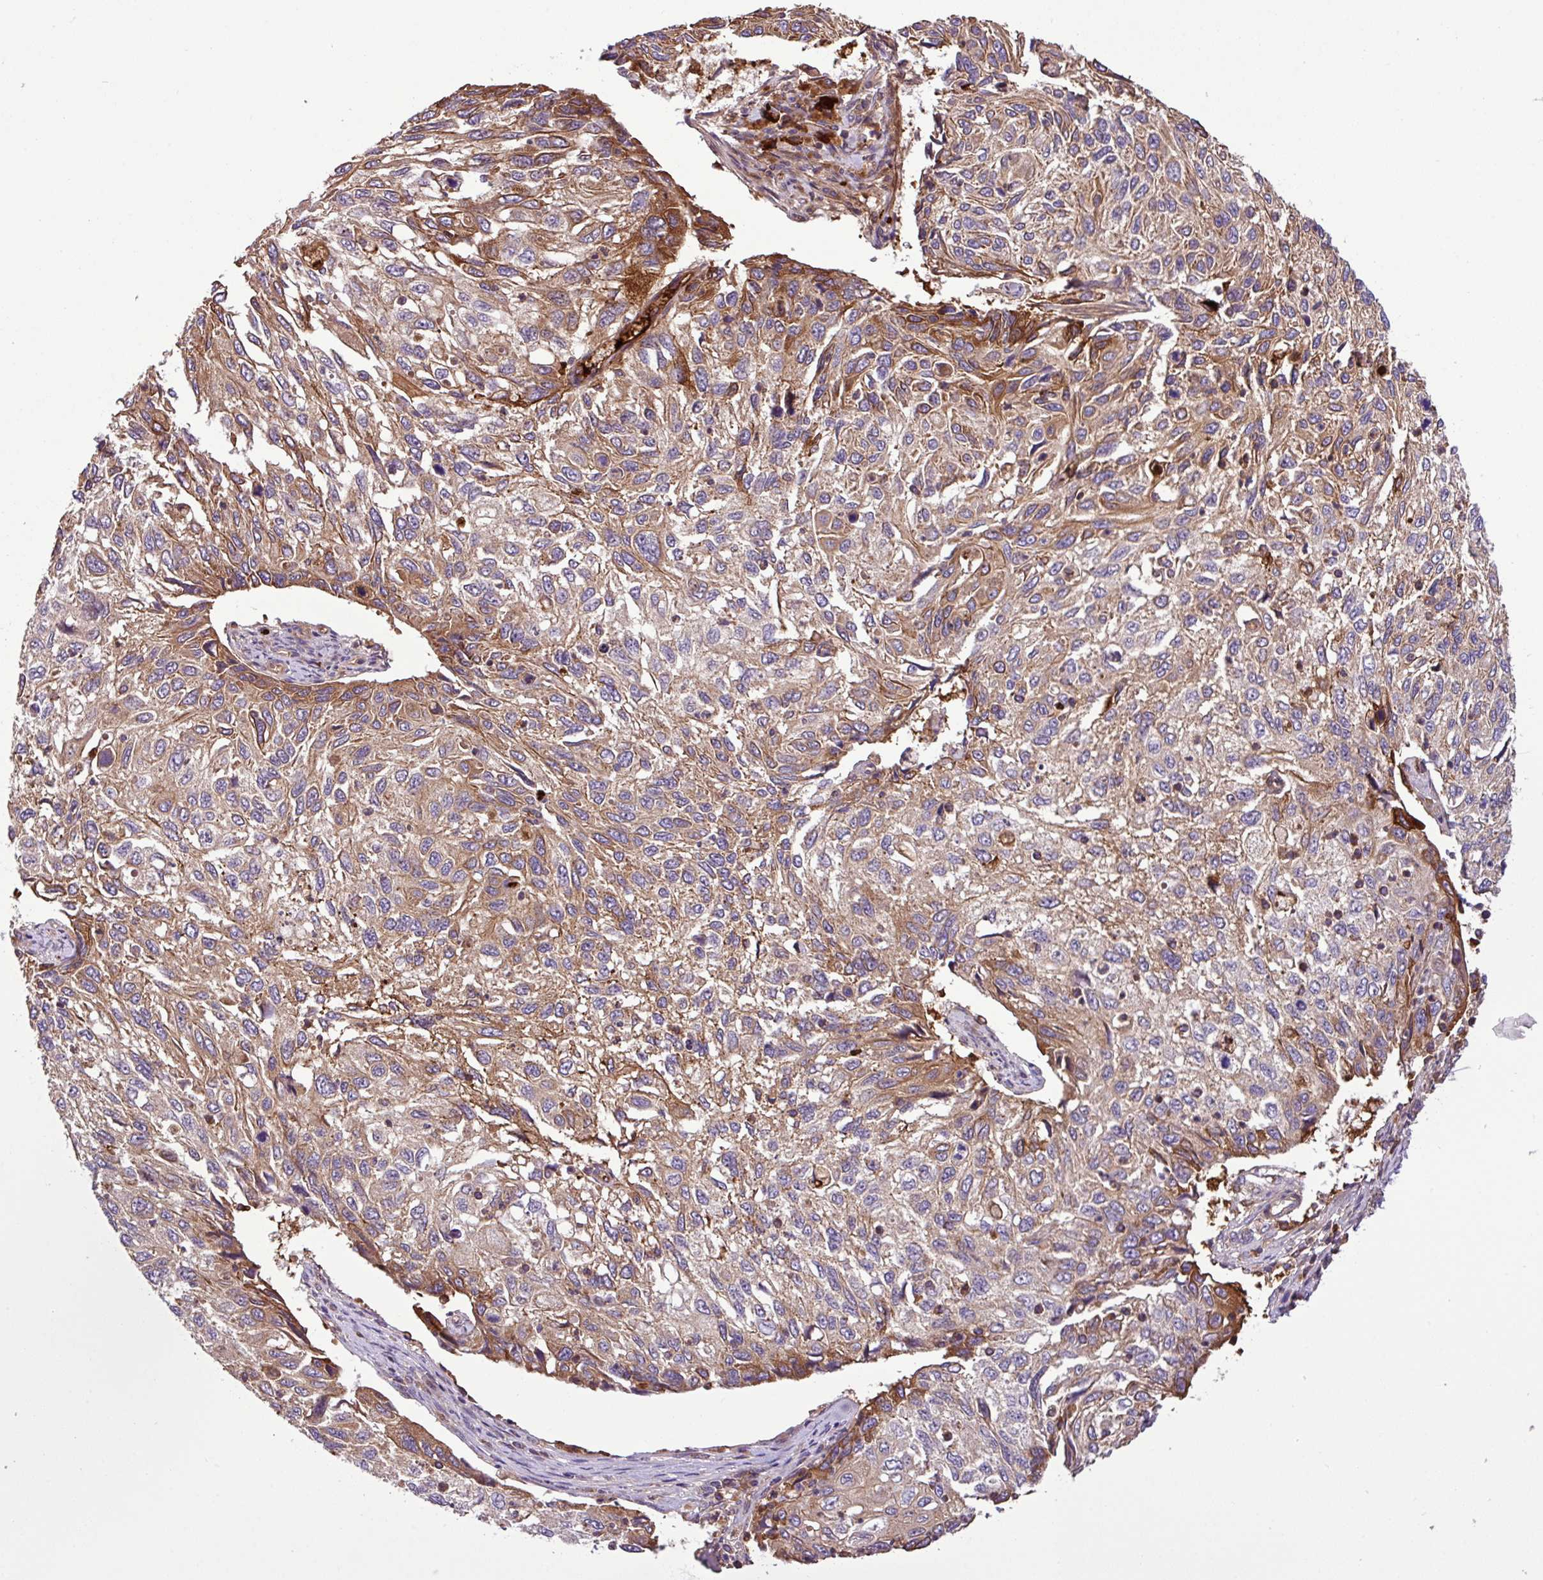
{"staining": {"intensity": "moderate", "quantity": "25%-75%", "location": "cytoplasmic/membranous"}, "tissue": "cervical cancer", "cell_type": "Tumor cells", "image_type": "cancer", "snomed": [{"axis": "morphology", "description": "Squamous cell carcinoma, NOS"}, {"axis": "topography", "description": "Cervix"}], "caption": "The photomicrograph displays staining of squamous cell carcinoma (cervical), revealing moderate cytoplasmic/membranous protein expression (brown color) within tumor cells. (IHC, brightfield microscopy, high magnification).", "gene": "ZNF266", "patient": {"sex": "female", "age": 70}}